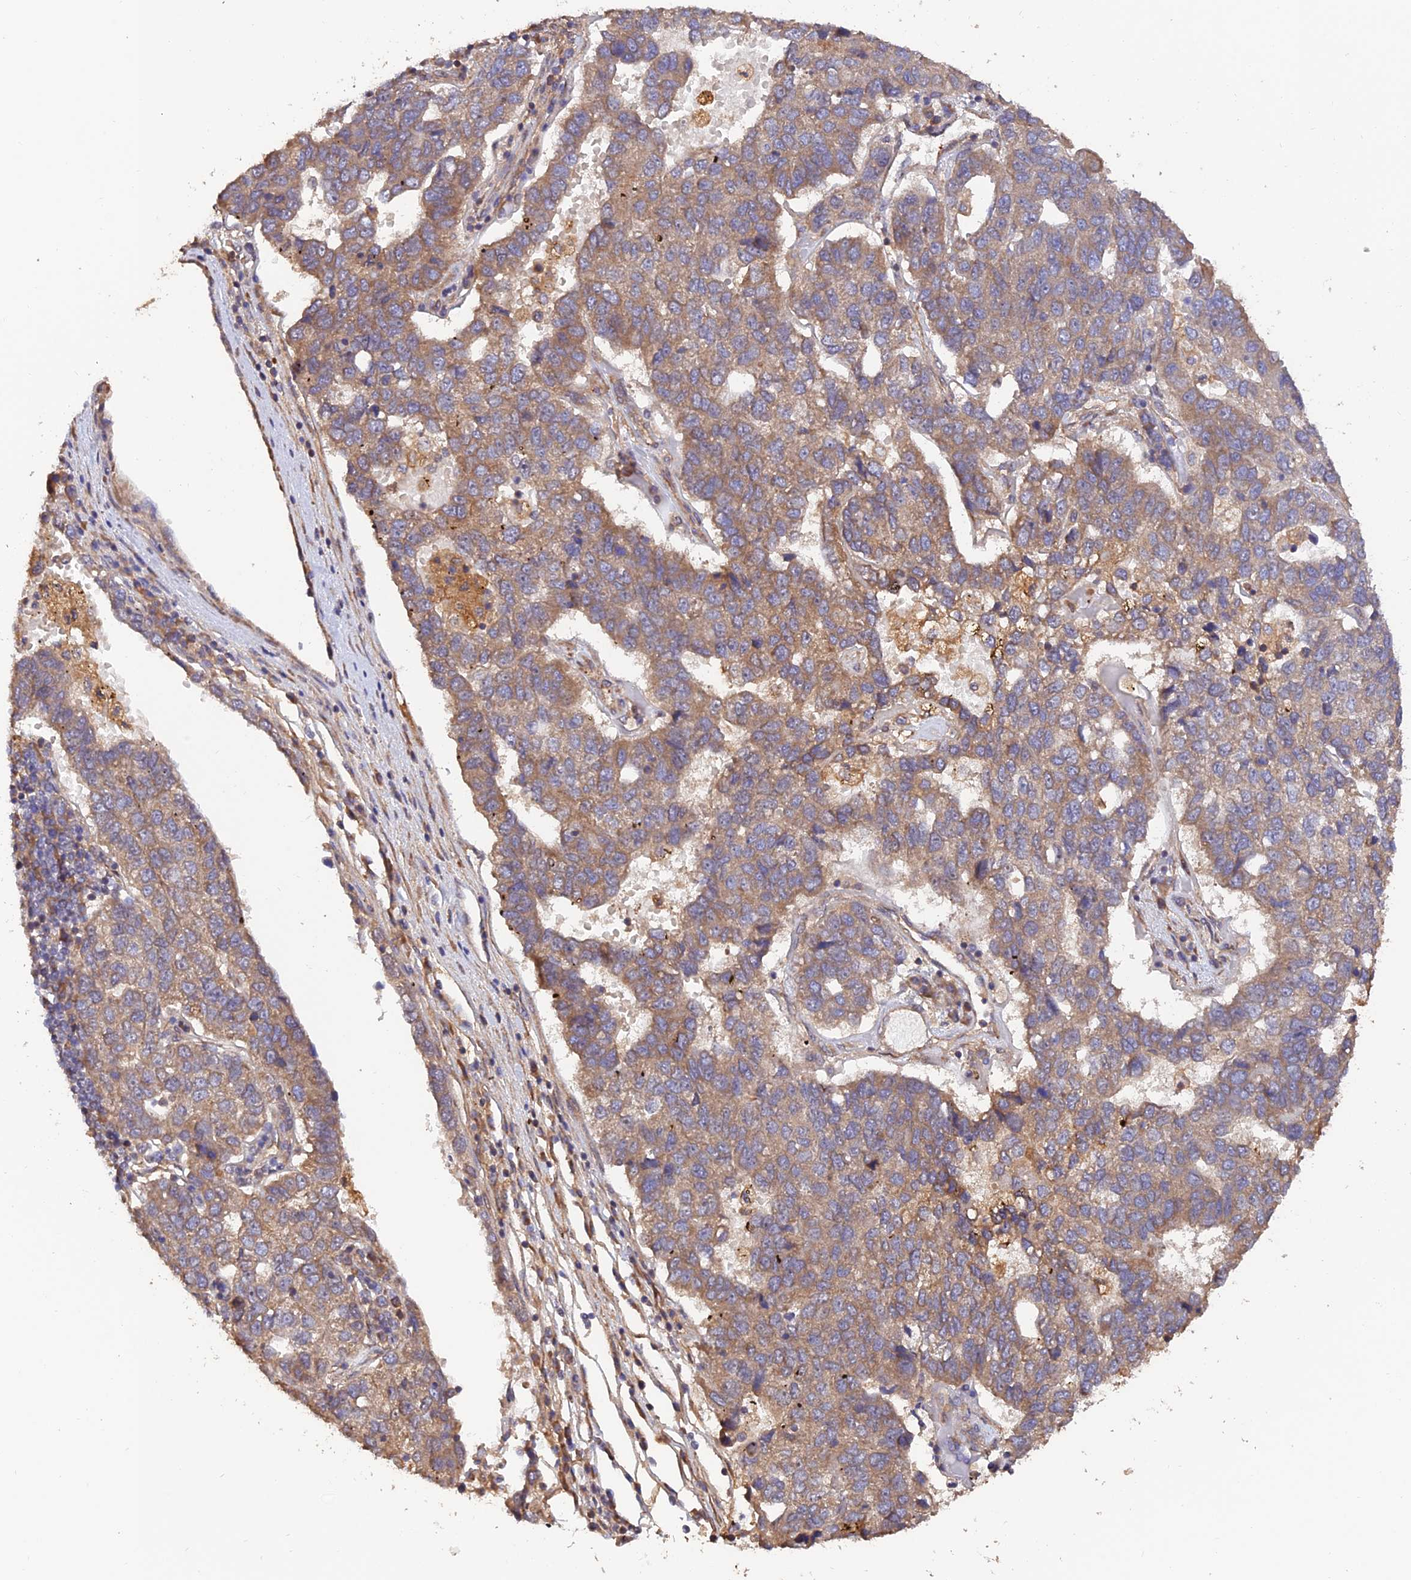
{"staining": {"intensity": "moderate", "quantity": "25%-75%", "location": "cytoplasmic/membranous"}, "tissue": "pancreatic cancer", "cell_type": "Tumor cells", "image_type": "cancer", "snomed": [{"axis": "morphology", "description": "Adenocarcinoma, NOS"}, {"axis": "topography", "description": "Pancreas"}], "caption": "The image reveals a brown stain indicating the presence of a protein in the cytoplasmic/membranous of tumor cells in pancreatic adenocarcinoma.", "gene": "CREBL2", "patient": {"sex": "female", "age": 61}}